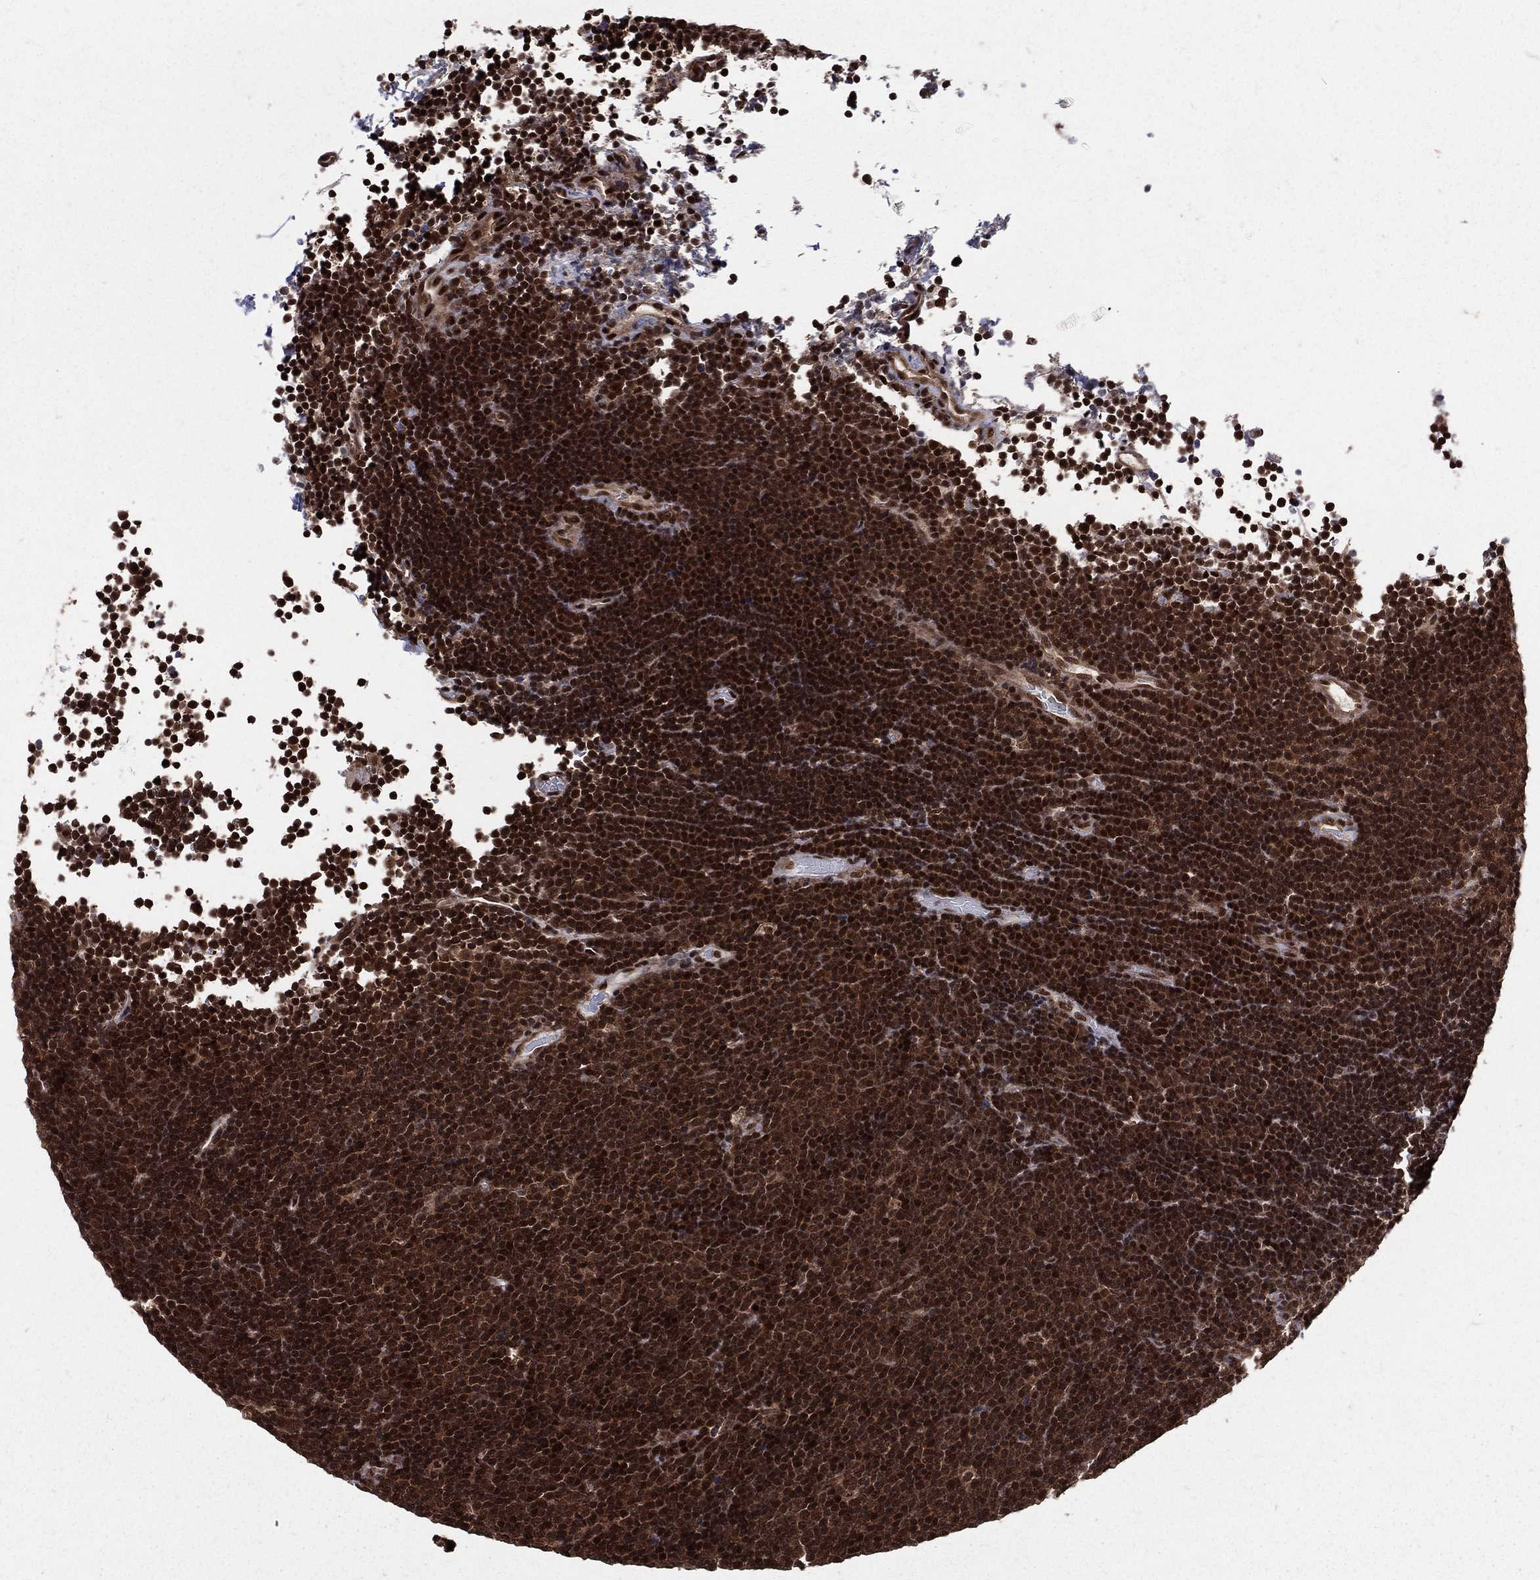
{"staining": {"intensity": "strong", "quantity": ">75%", "location": "cytoplasmic/membranous,nuclear"}, "tissue": "lymphoma", "cell_type": "Tumor cells", "image_type": "cancer", "snomed": [{"axis": "morphology", "description": "Malignant lymphoma, non-Hodgkin's type, Low grade"}, {"axis": "topography", "description": "Brain"}], "caption": "Approximately >75% of tumor cells in human low-grade malignant lymphoma, non-Hodgkin's type display strong cytoplasmic/membranous and nuclear protein positivity as visualized by brown immunohistochemical staining.", "gene": "COPS4", "patient": {"sex": "female", "age": 66}}